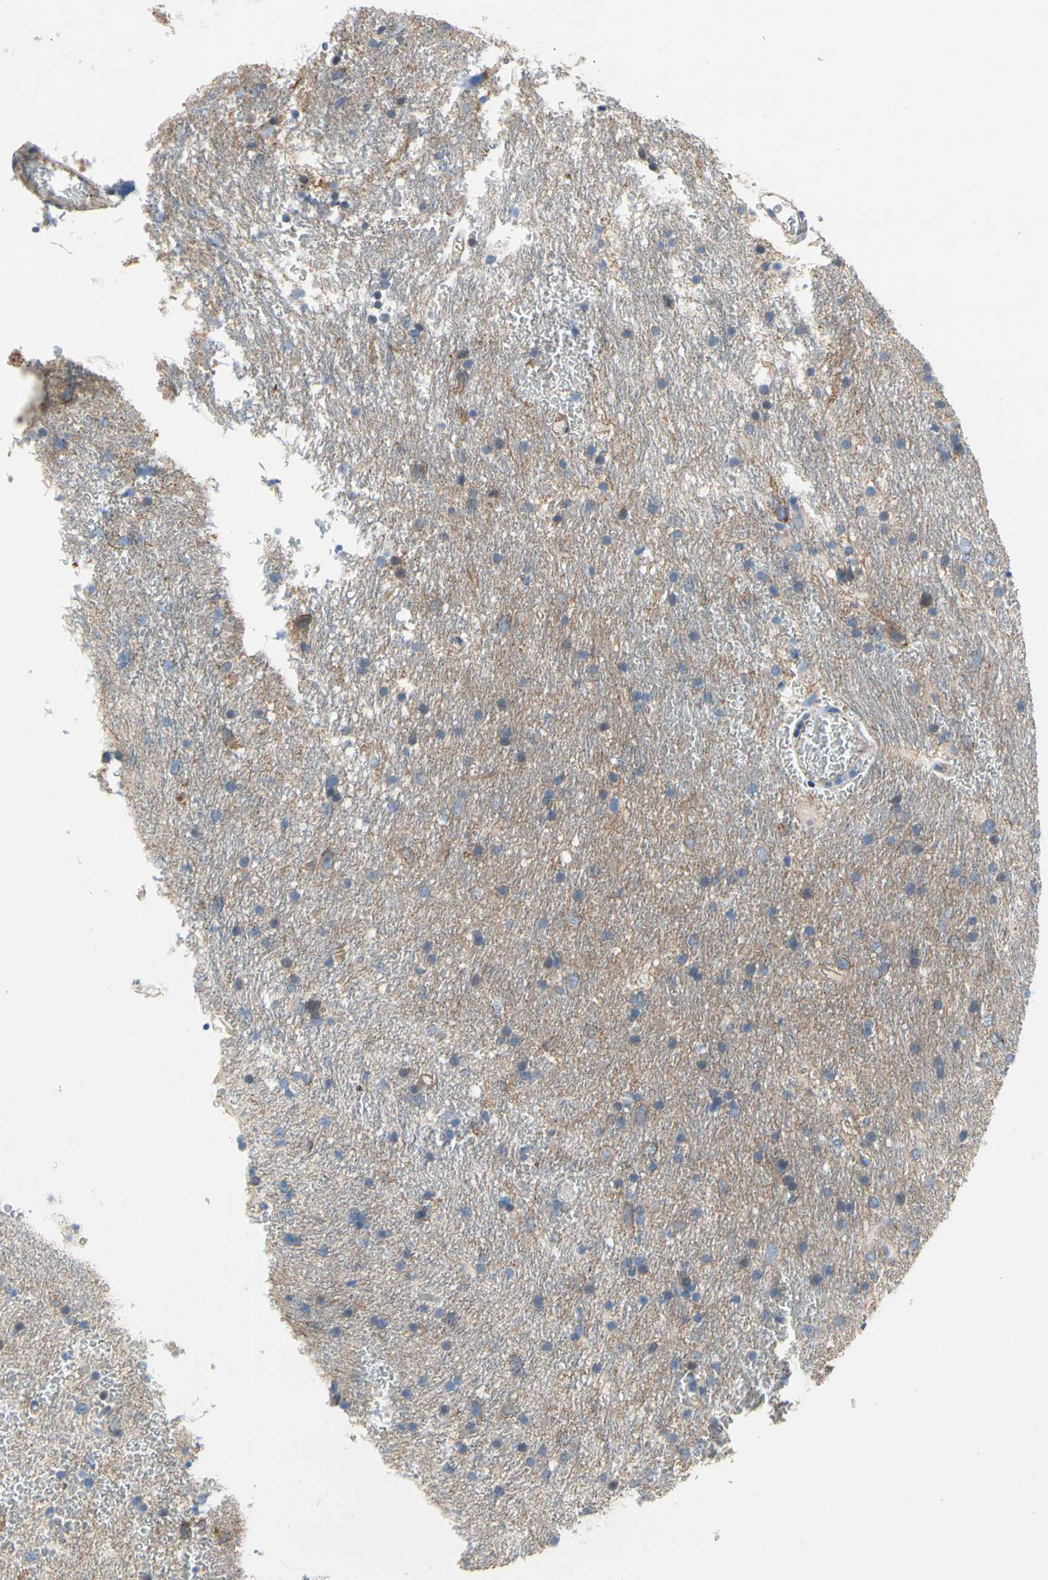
{"staining": {"intensity": "weak", "quantity": "<25%", "location": "cytoplasmic/membranous"}, "tissue": "glioma", "cell_type": "Tumor cells", "image_type": "cancer", "snomed": [{"axis": "morphology", "description": "Glioma, malignant, Low grade"}, {"axis": "topography", "description": "Brain"}], "caption": "IHC histopathology image of glioma stained for a protein (brown), which reveals no staining in tumor cells. (Immunohistochemistry, brightfield microscopy, high magnification).", "gene": "LGR6", "patient": {"sex": "male", "age": 77}}